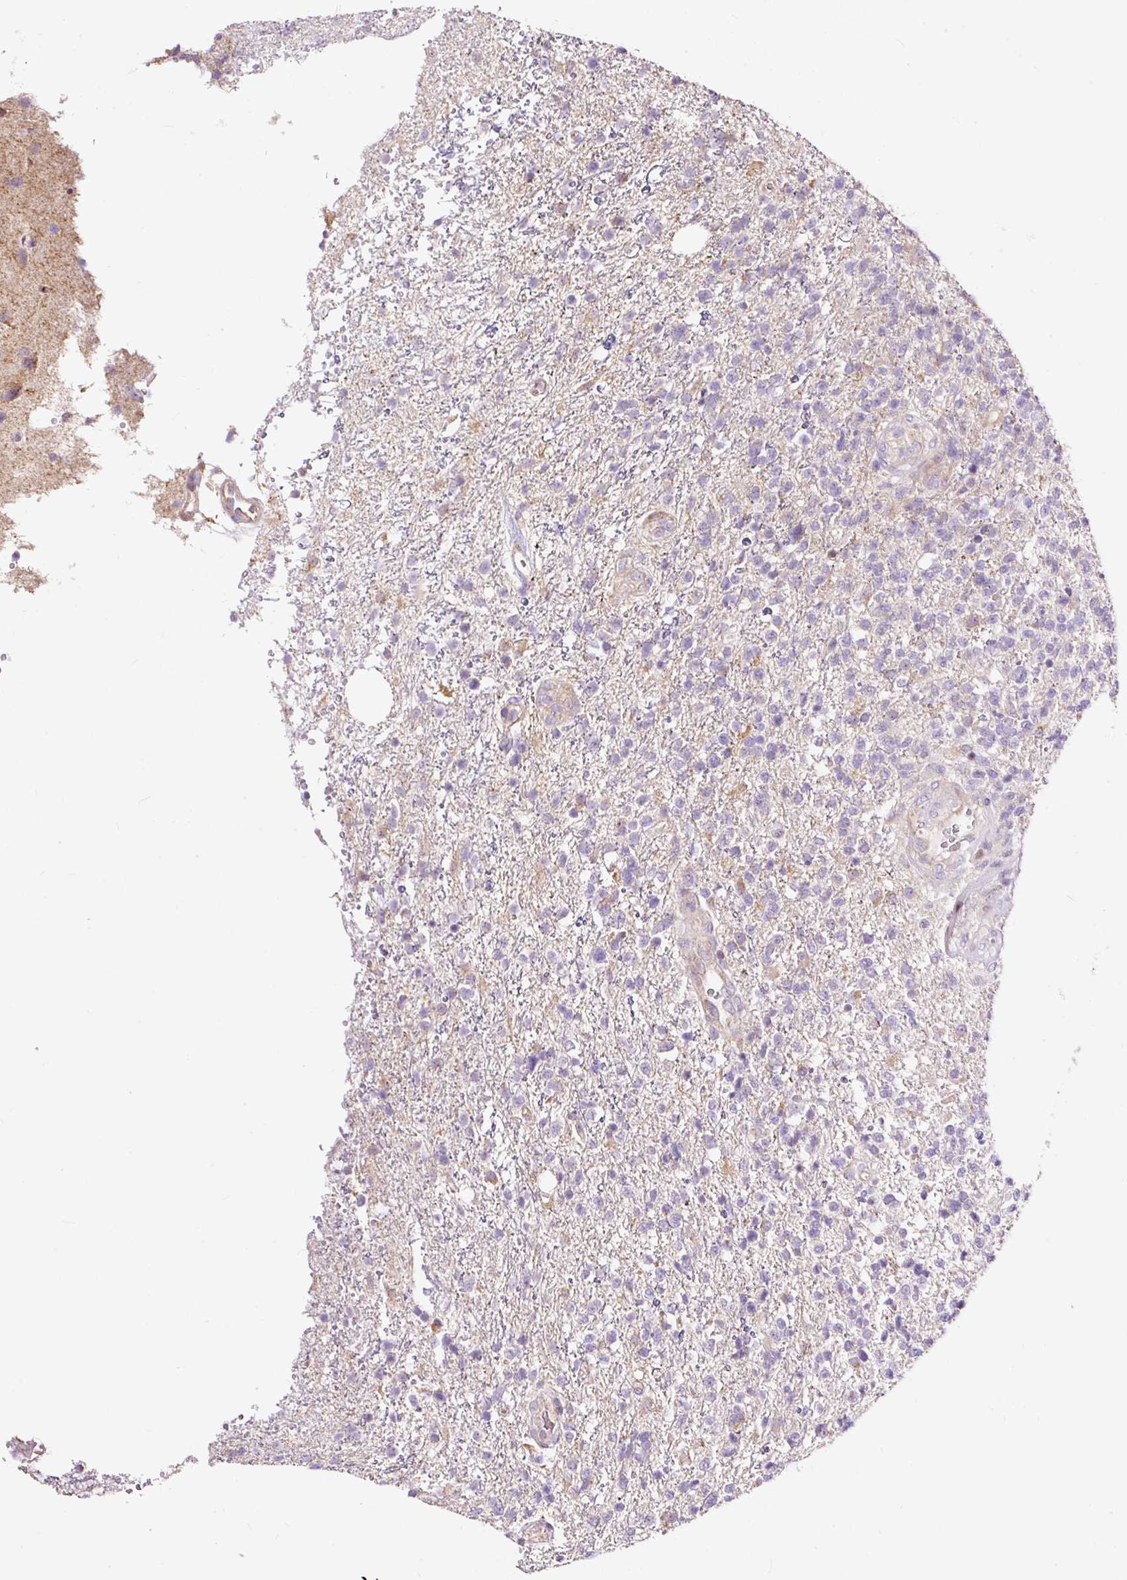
{"staining": {"intensity": "negative", "quantity": "none", "location": "none"}, "tissue": "glioma", "cell_type": "Tumor cells", "image_type": "cancer", "snomed": [{"axis": "morphology", "description": "Glioma, malignant, High grade"}, {"axis": "topography", "description": "Brain"}], "caption": "Tumor cells are negative for brown protein staining in glioma.", "gene": "BOLA3", "patient": {"sex": "male", "age": 56}}